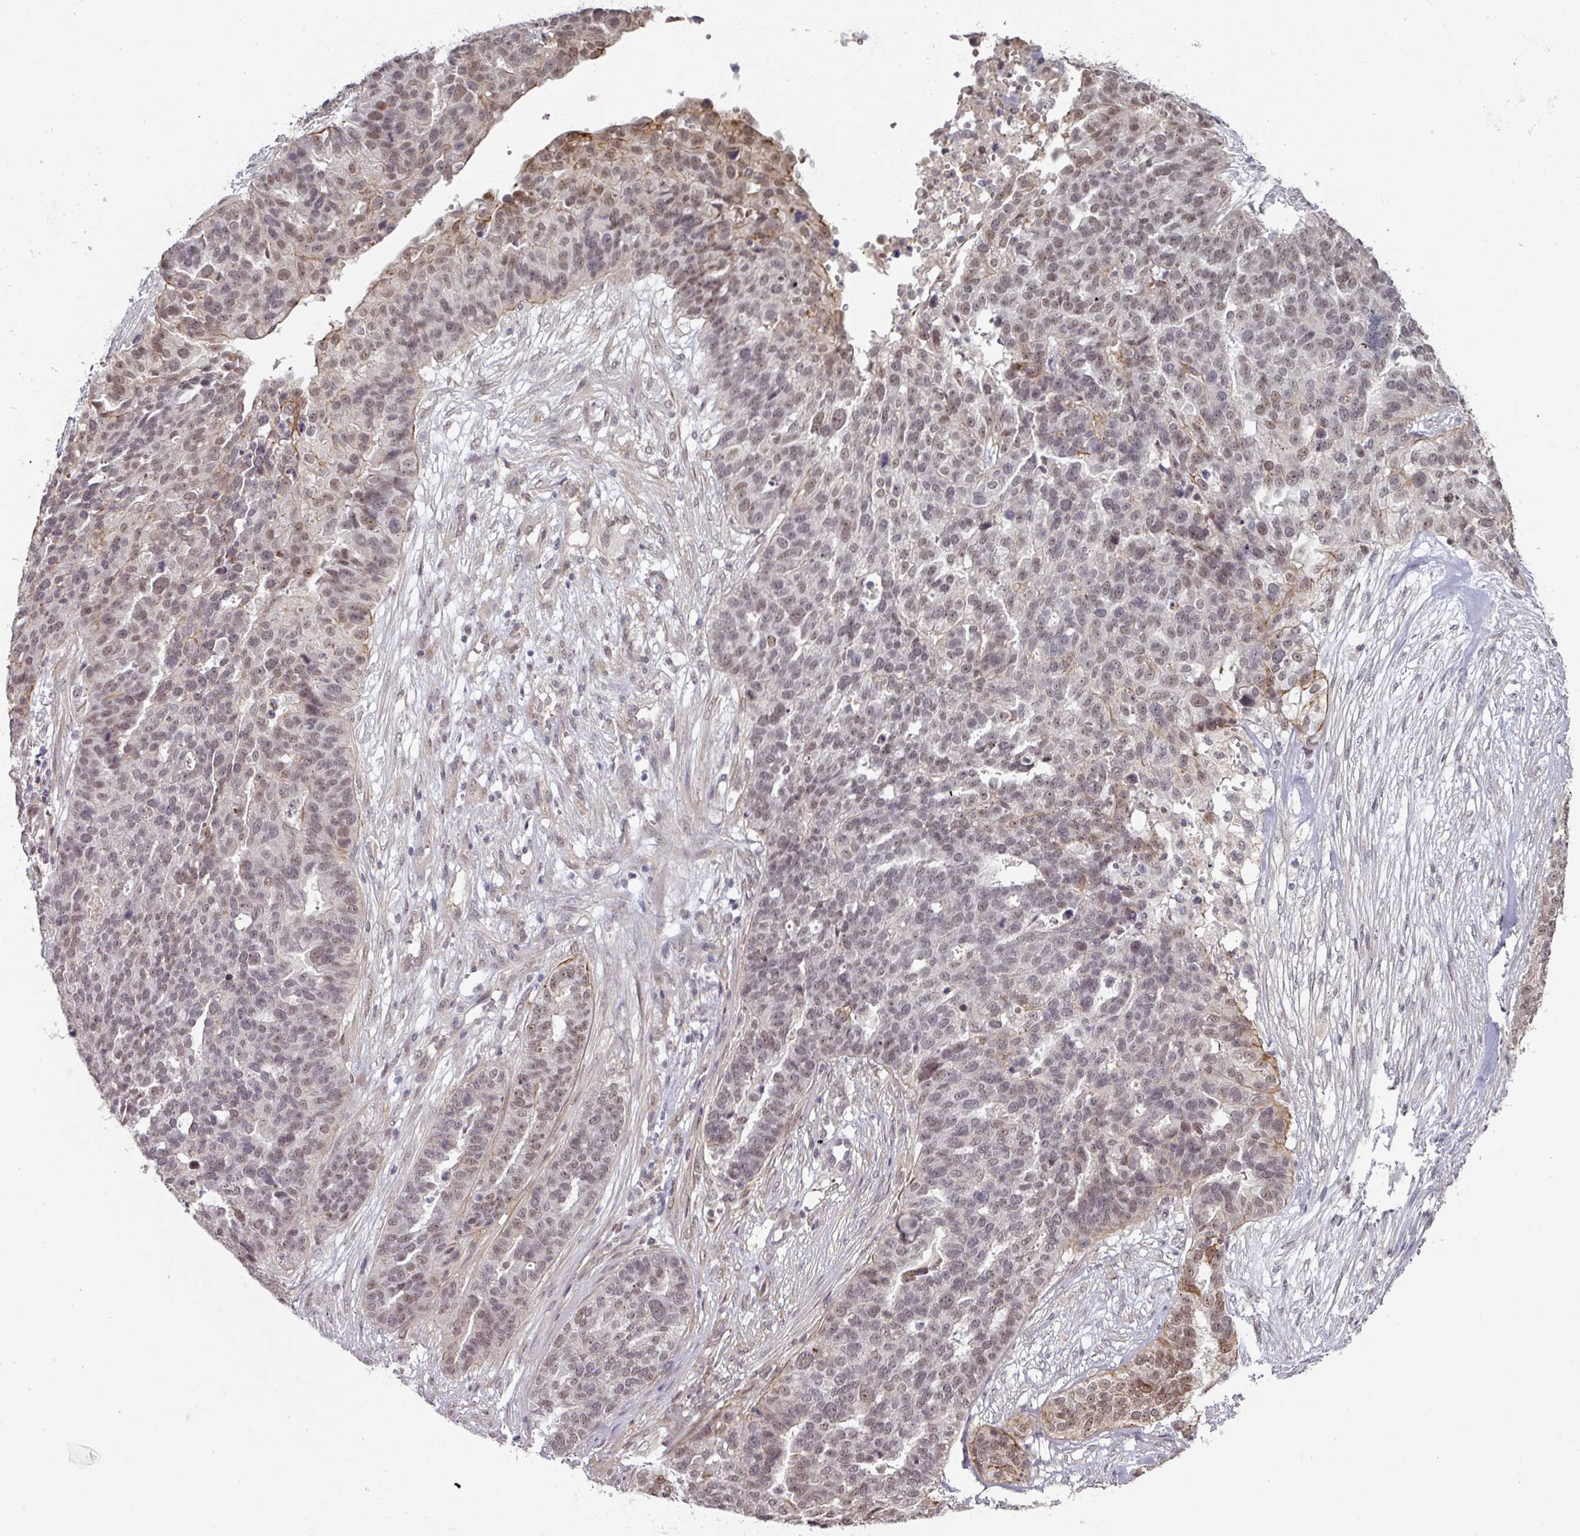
{"staining": {"intensity": "moderate", "quantity": "25%-75%", "location": "nuclear"}, "tissue": "ovarian cancer", "cell_type": "Tumor cells", "image_type": "cancer", "snomed": [{"axis": "morphology", "description": "Cystadenocarcinoma, serous, NOS"}, {"axis": "topography", "description": "Ovary"}], "caption": "Ovarian cancer (serous cystadenocarcinoma) tissue shows moderate nuclear expression in about 25%-75% of tumor cells, visualized by immunohistochemistry.", "gene": "GTF2H3", "patient": {"sex": "female", "age": 59}}